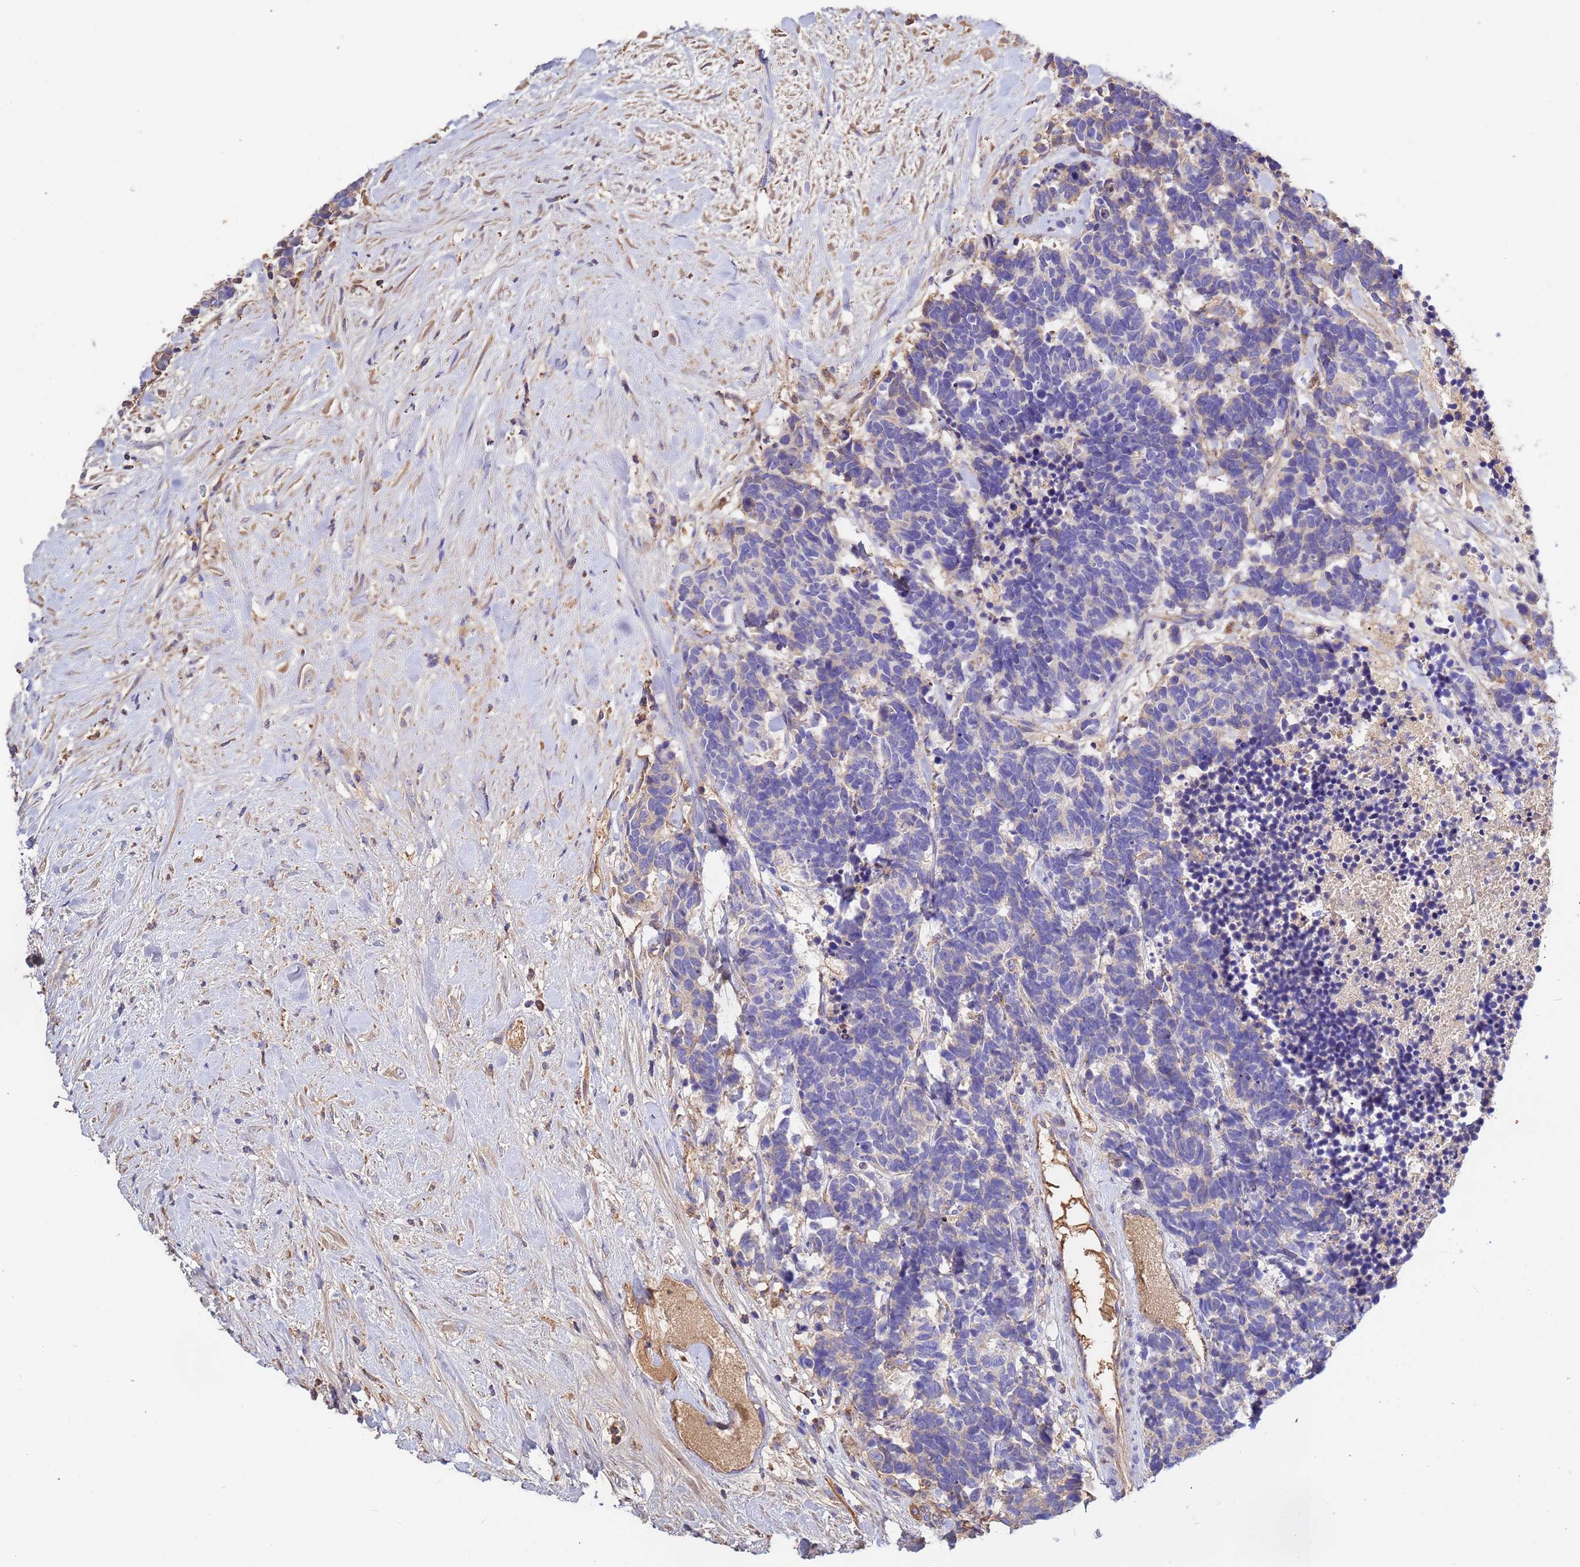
{"staining": {"intensity": "negative", "quantity": "none", "location": "none"}, "tissue": "carcinoid", "cell_type": "Tumor cells", "image_type": "cancer", "snomed": [{"axis": "morphology", "description": "Carcinoma, NOS"}, {"axis": "morphology", "description": "Carcinoid, malignant, NOS"}, {"axis": "topography", "description": "Prostate"}], "caption": "High magnification brightfield microscopy of carcinoid stained with DAB (3,3'-diaminobenzidine) (brown) and counterstained with hematoxylin (blue): tumor cells show no significant positivity. (DAB IHC, high magnification).", "gene": "GLUD1", "patient": {"sex": "male", "age": 57}}